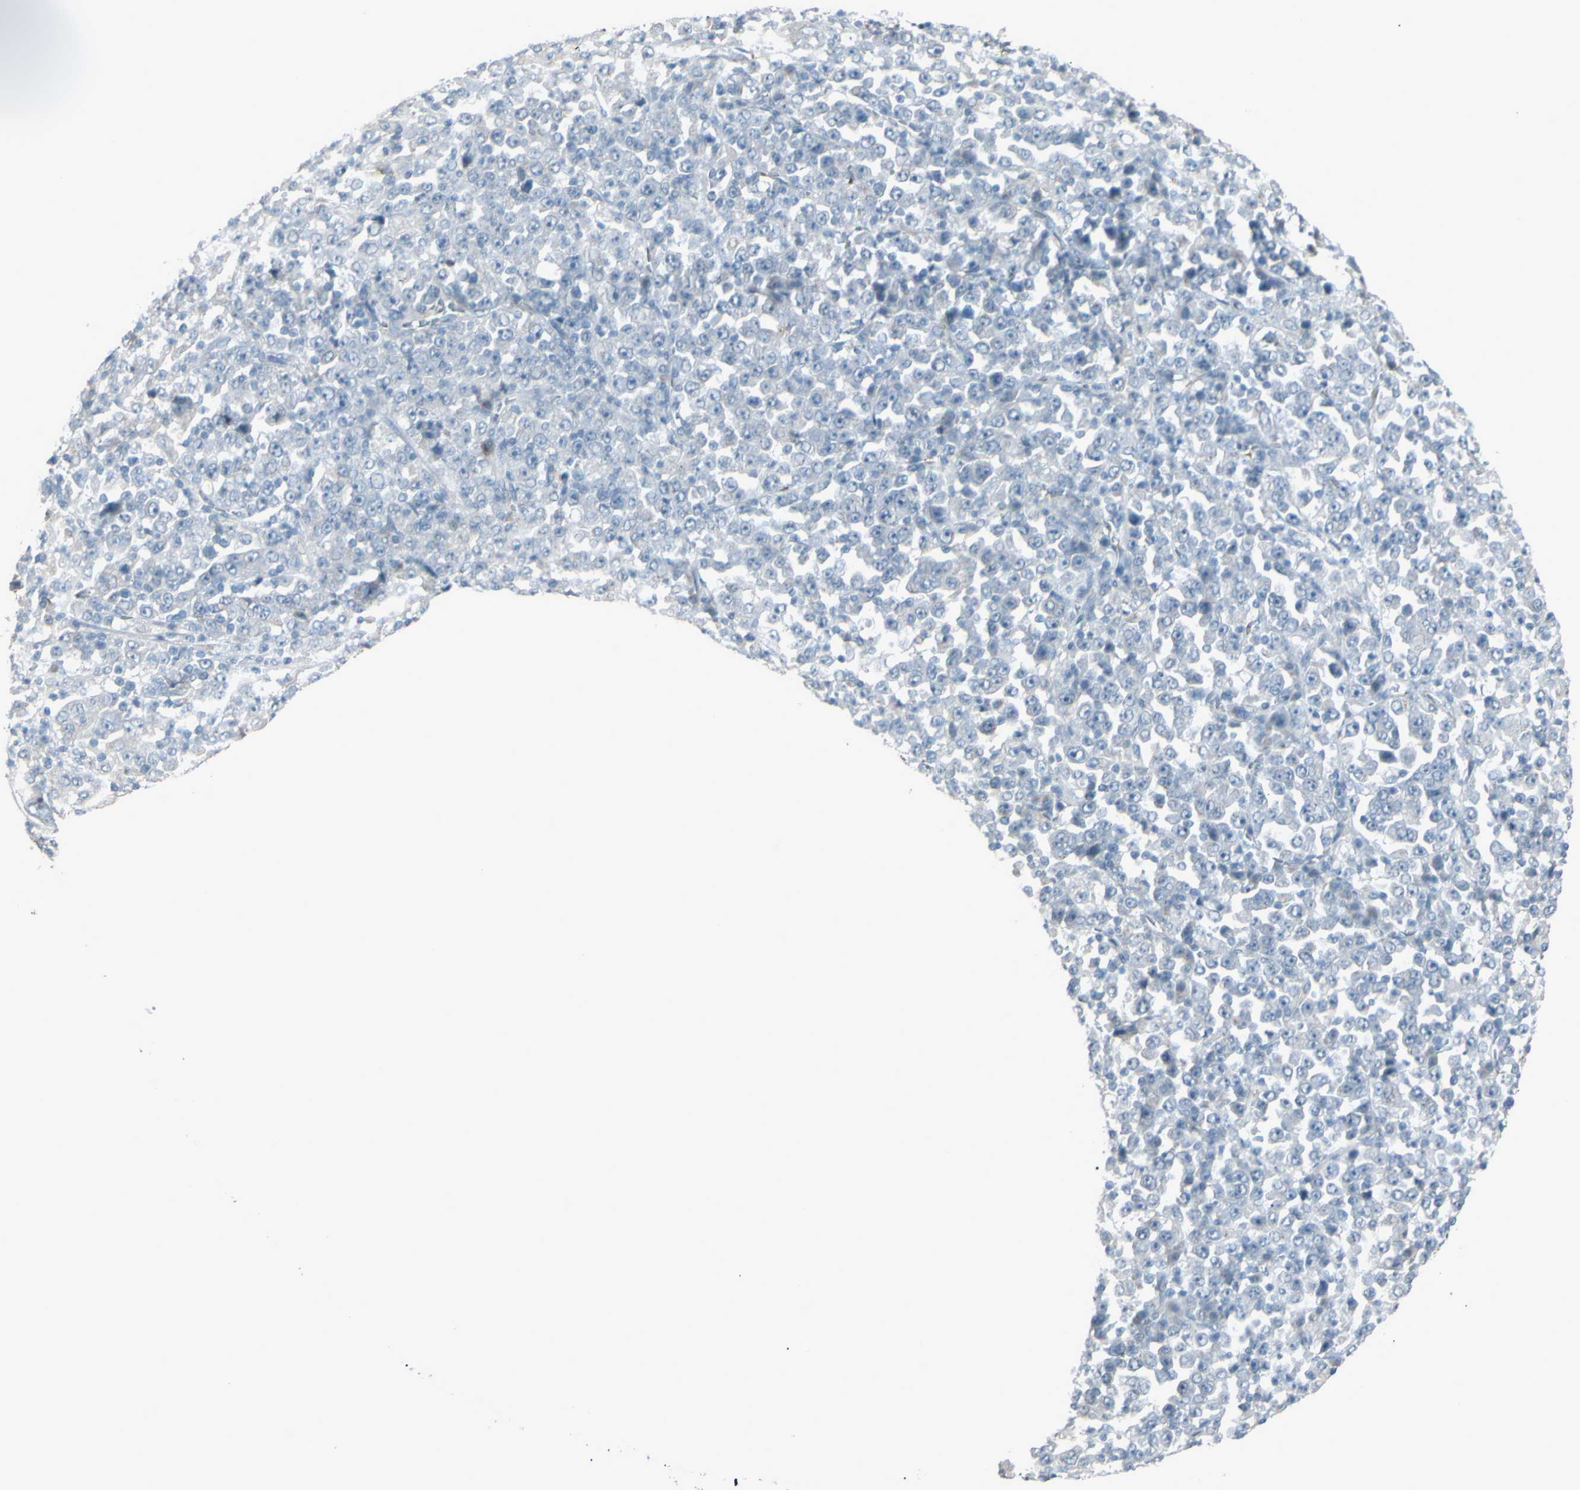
{"staining": {"intensity": "negative", "quantity": "none", "location": "none"}, "tissue": "stomach cancer", "cell_type": "Tumor cells", "image_type": "cancer", "snomed": [{"axis": "morphology", "description": "Normal tissue, NOS"}, {"axis": "morphology", "description": "Adenocarcinoma, NOS"}, {"axis": "topography", "description": "Stomach, upper"}, {"axis": "topography", "description": "Stomach"}], "caption": "Immunohistochemical staining of human adenocarcinoma (stomach) exhibits no significant staining in tumor cells.", "gene": "CD79B", "patient": {"sex": "male", "age": 59}}